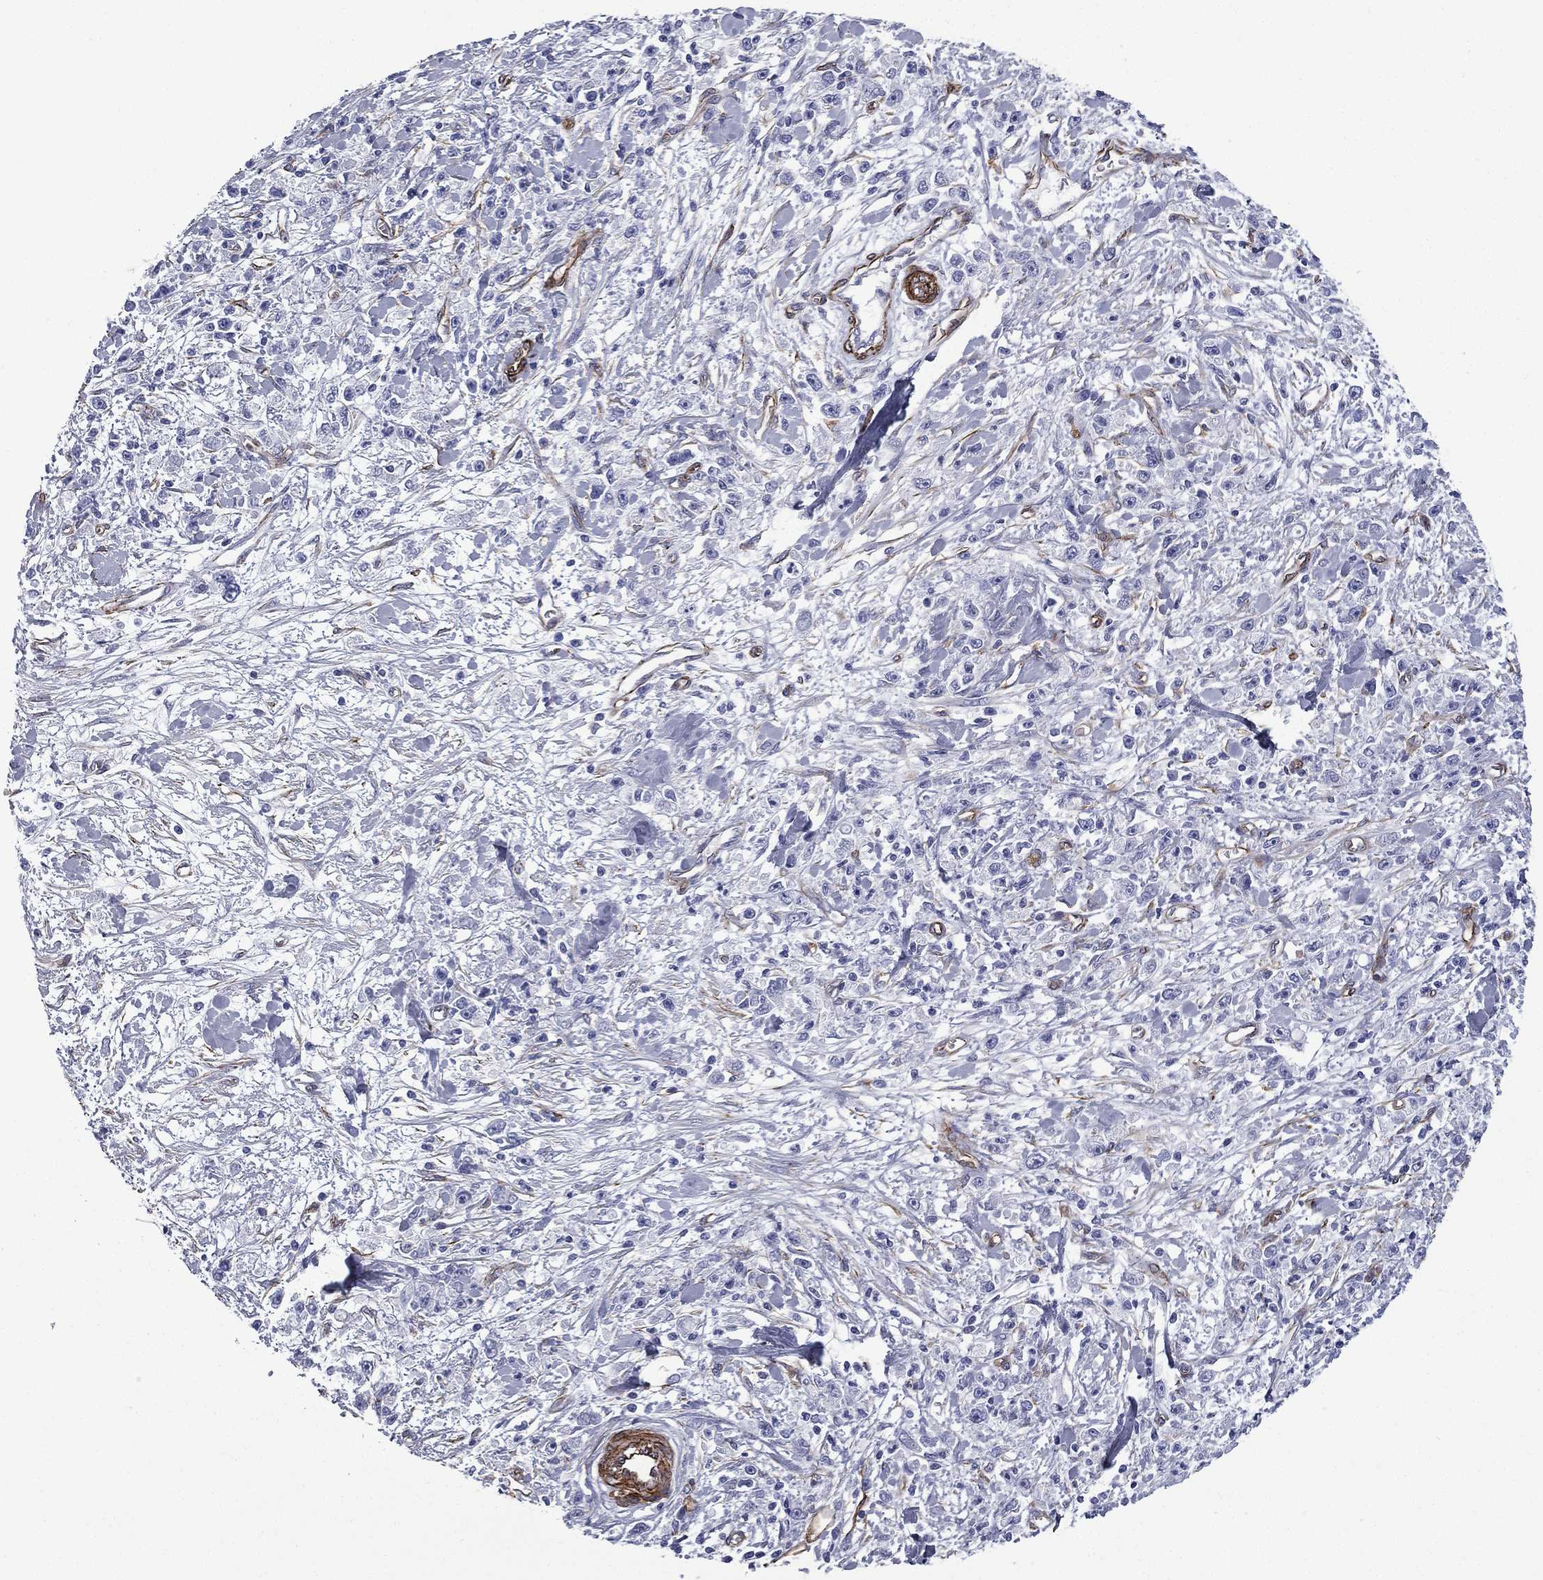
{"staining": {"intensity": "negative", "quantity": "none", "location": "none"}, "tissue": "stomach cancer", "cell_type": "Tumor cells", "image_type": "cancer", "snomed": [{"axis": "morphology", "description": "Adenocarcinoma, NOS"}, {"axis": "topography", "description": "Stomach"}], "caption": "High power microscopy photomicrograph of an immunohistochemistry (IHC) histopathology image of stomach cancer (adenocarcinoma), revealing no significant positivity in tumor cells.", "gene": "CAVIN3", "patient": {"sex": "female", "age": 59}}